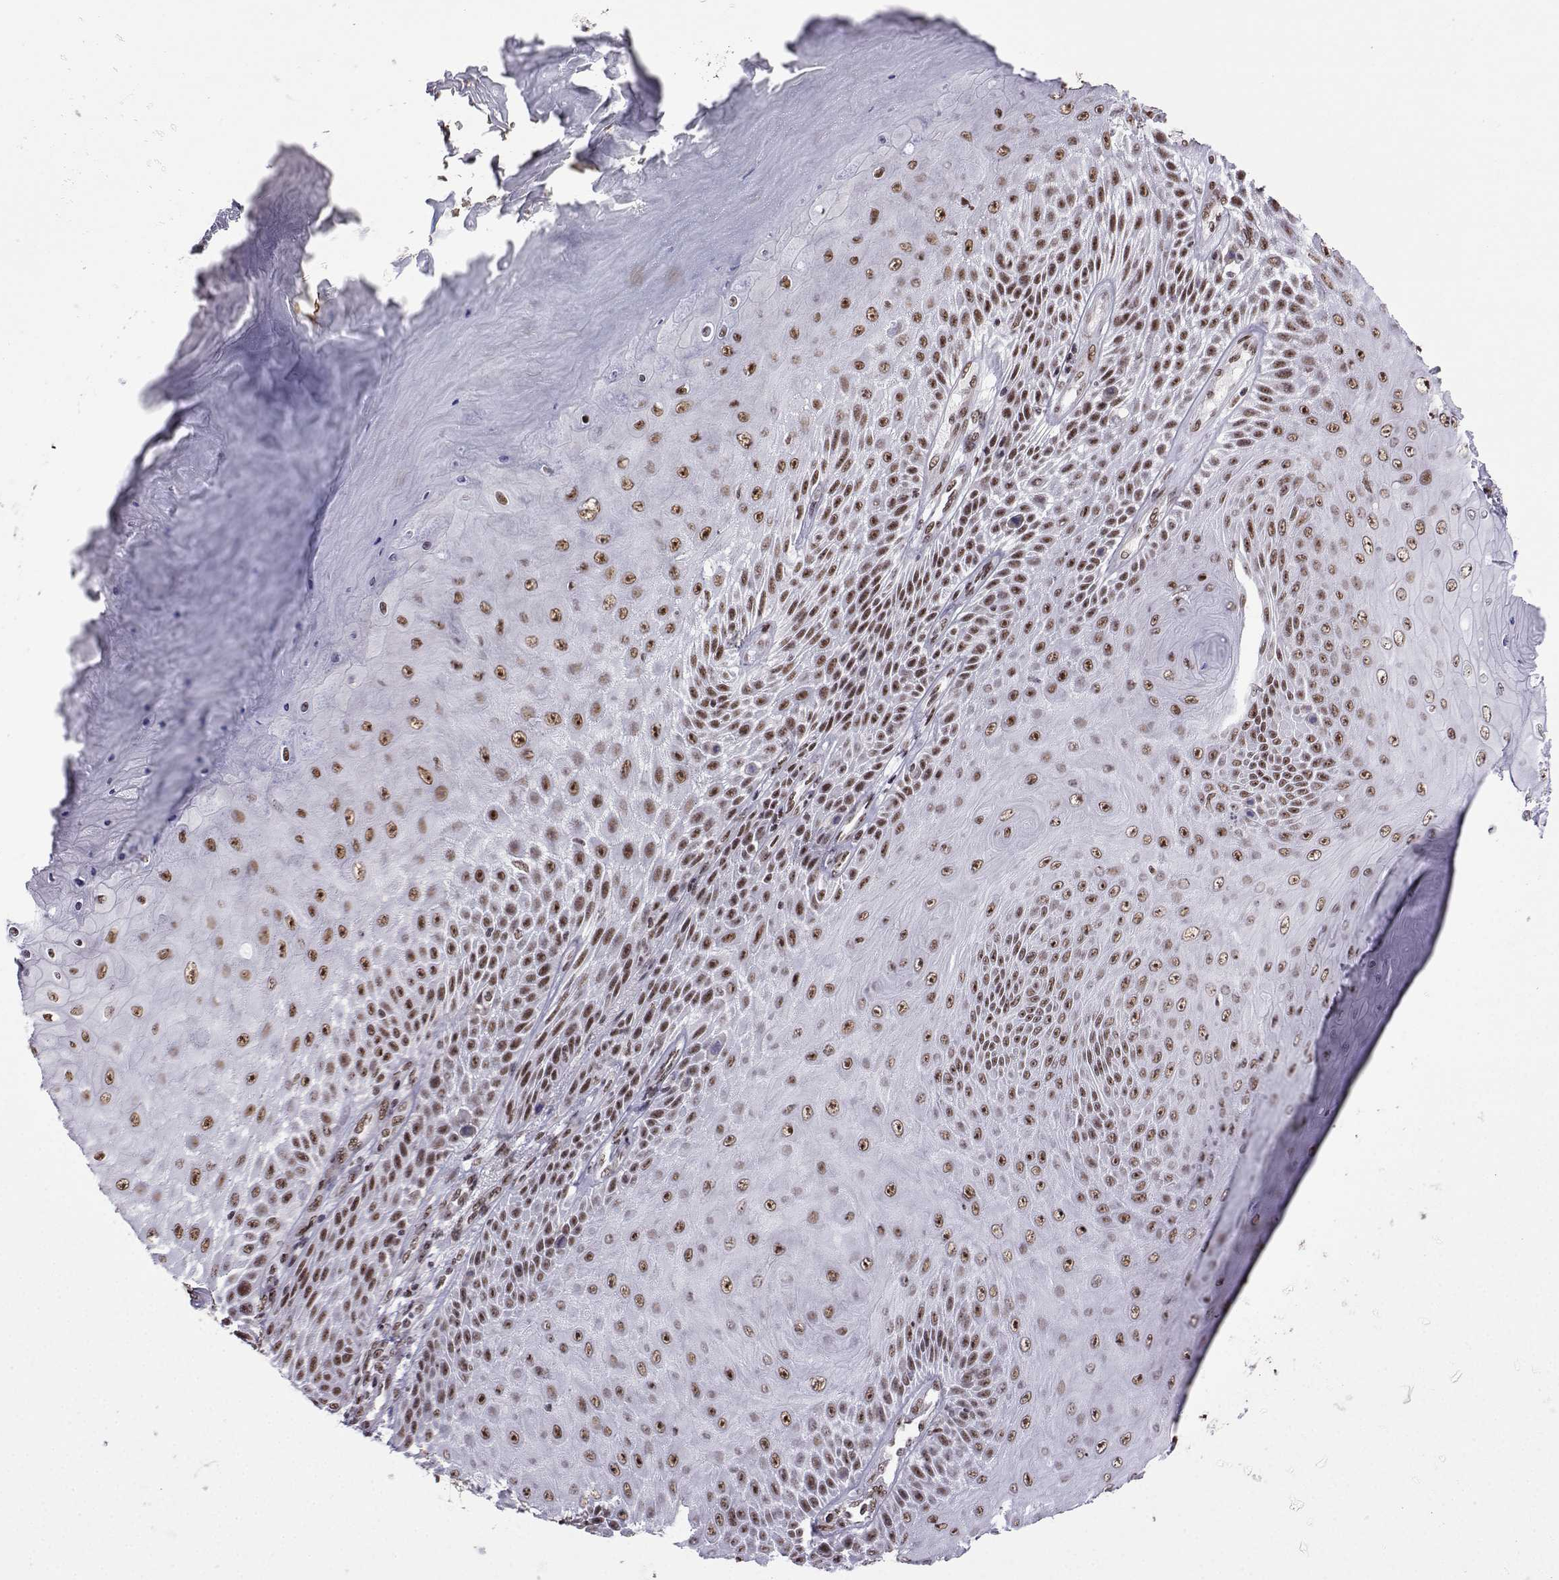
{"staining": {"intensity": "moderate", "quantity": "25%-75%", "location": "nuclear"}, "tissue": "skin cancer", "cell_type": "Tumor cells", "image_type": "cancer", "snomed": [{"axis": "morphology", "description": "Squamous cell carcinoma, NOS"}, {"axis": "topography", "description": "Skin"}], "caption": "The photomicrograph shows immunohistochemical staining of squamous cell carcinoma (skin). There is moderate nuclear staining is appreciated in approximately 25%-75% of tumor cells. The protein is shown in brown color, while the nuclei are stained blue.", "gene": "CCNK", "patient": {"sex": "male", "age": 62}}